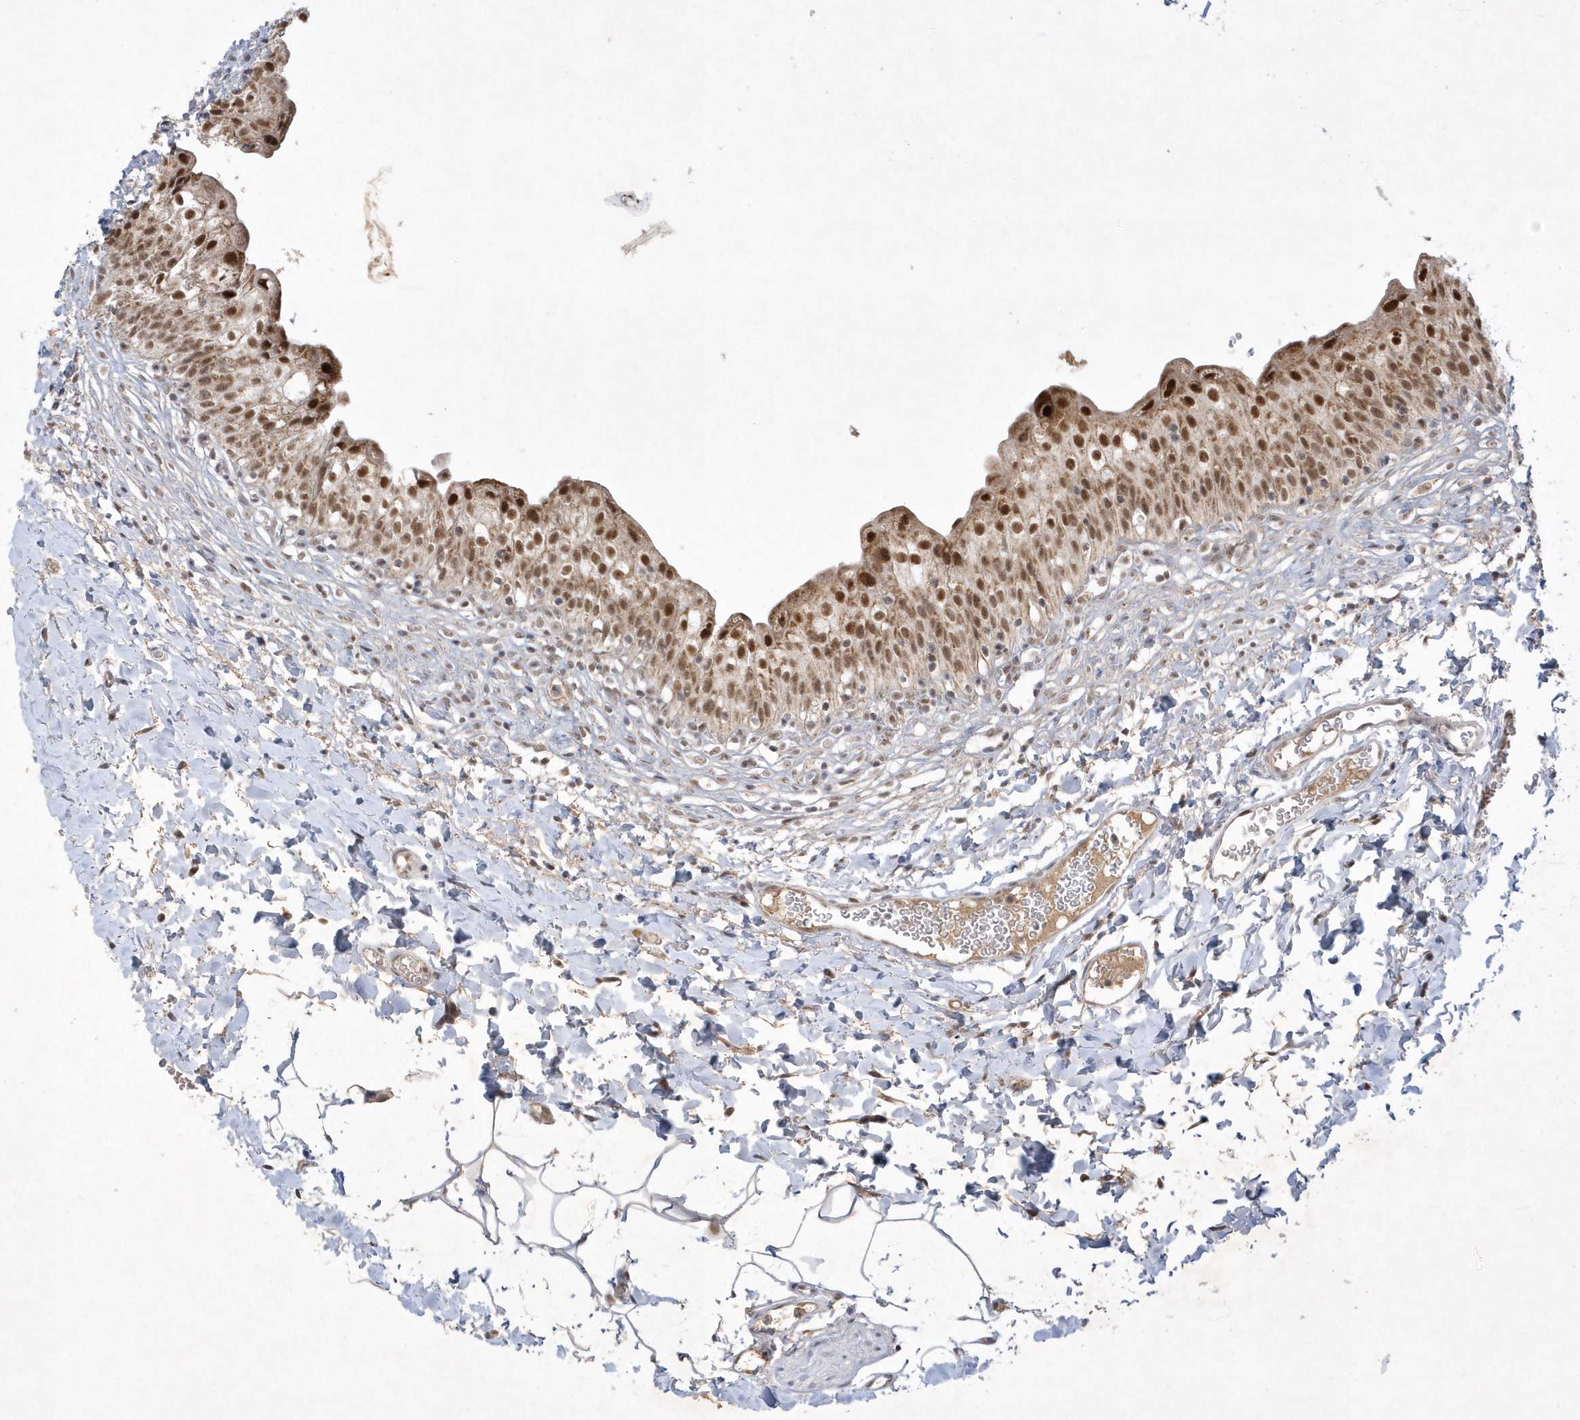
{"staining": {"intensity": "moderate", "quantity": ">75%", "location": "nuclear"}, "tissue": "urinary bladder", "cell_type": "Urothelial cells", "image_type": "normal", "snomed": [{"axis": "morphology", "description": "Normal tissue, NOS"}, {"axis": "topography", "description": "Urinary bladder"}], "caption": "Immunohistochemistry (IHC) photomicrograph of unremarkable urinary bladder: urinary bladder stained using immunohistochemistry (IHC) shows medium levels of moderate protein expression localized specifically in the nuclear of urothelial cells, appearing as a nuclear brown color.", "gene": "CPSF3", "patient": {"sex": "male", "age": 55}}